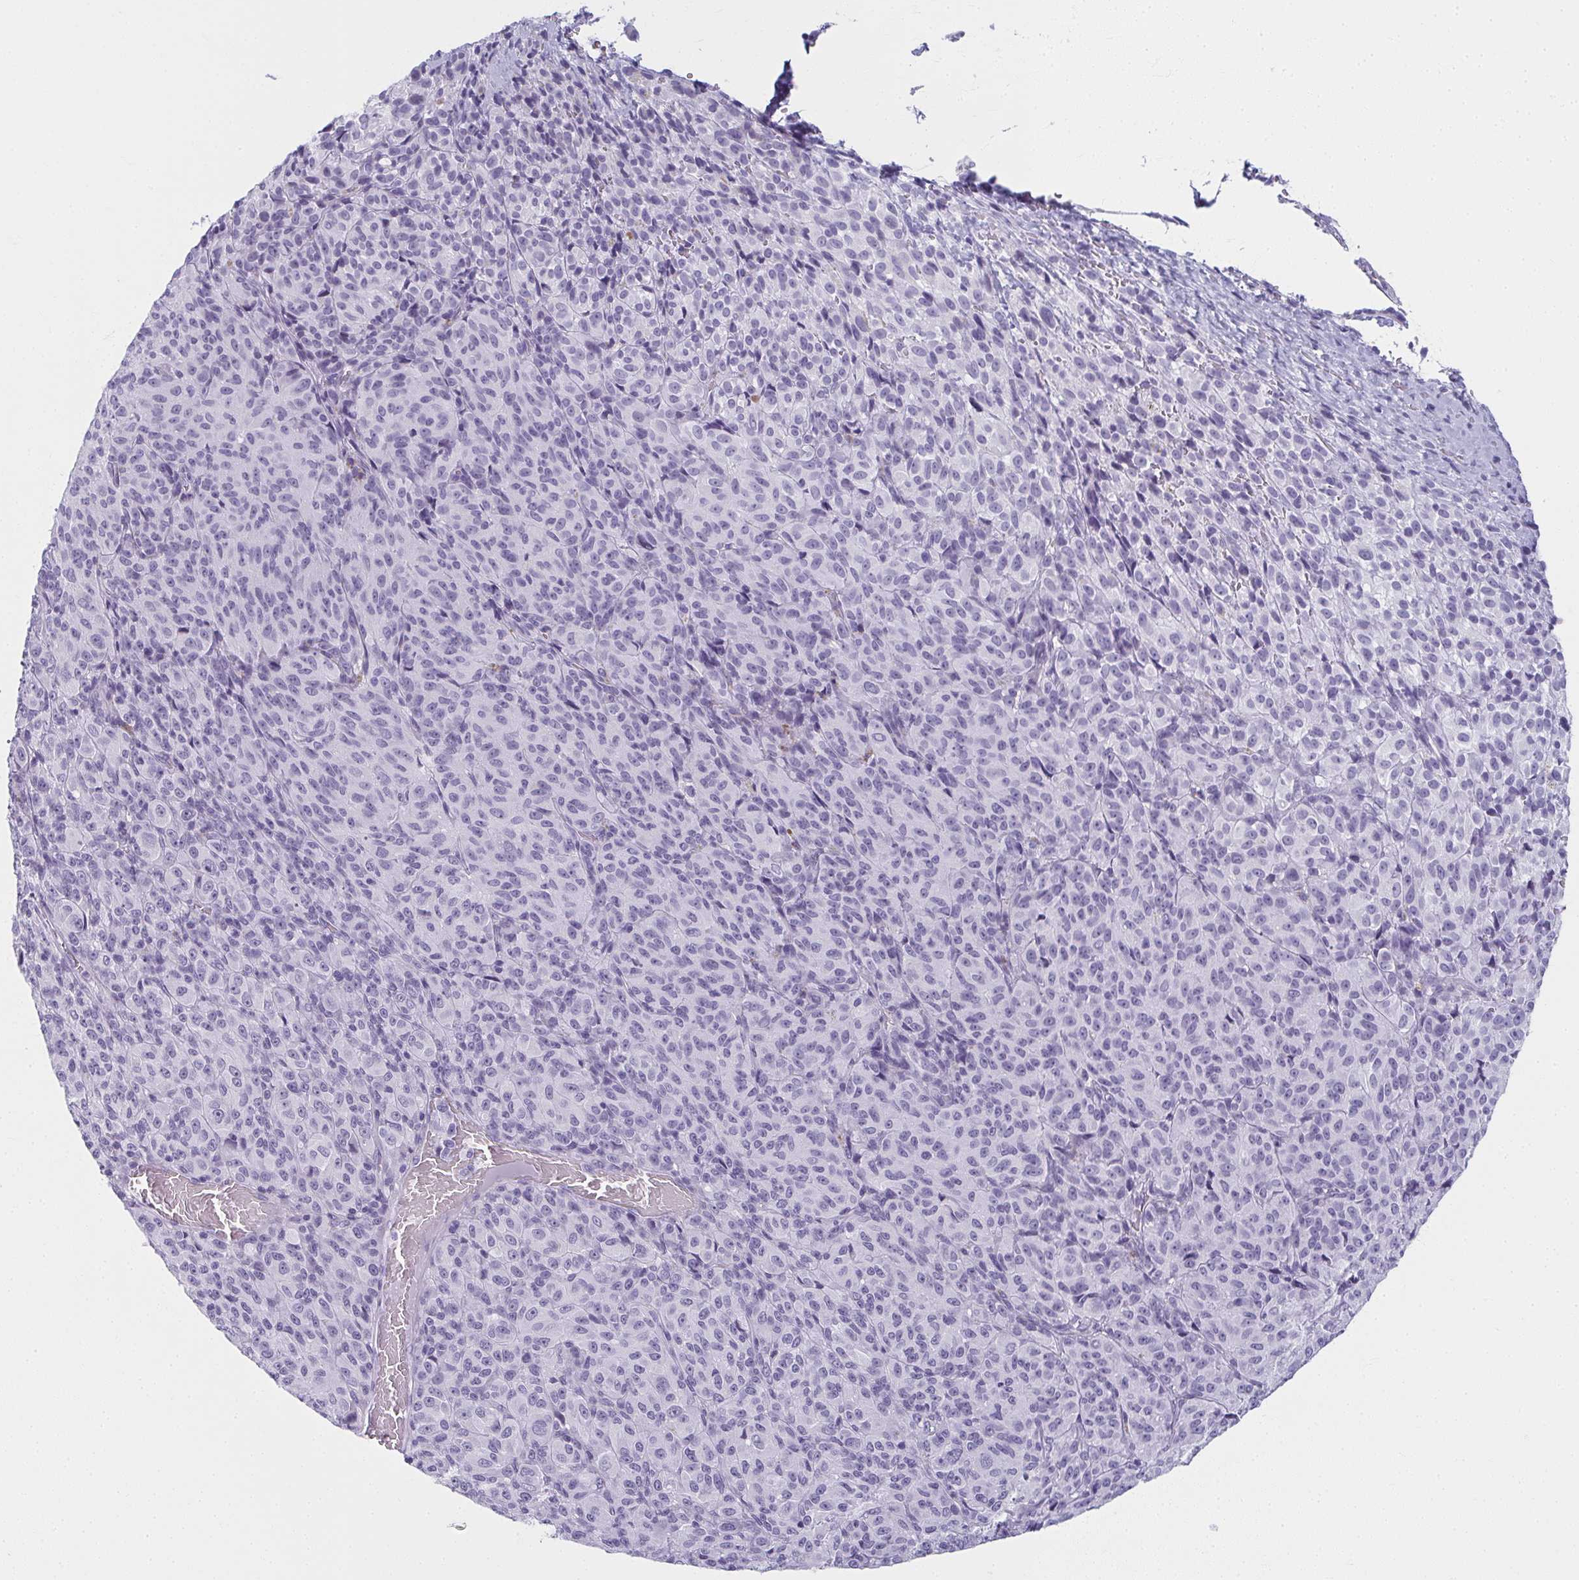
{"staining": {"intensity": "negative", "quantity": "none", "location": "none"}, "tissue": "melanoma", "cell_type": "Tumor cells", "image_type": "cancer", "snomed": [{"axis": "morphology", "description": "Malignant melanoma, Metastatic site"}, {"axis": "topography", "description": "Brain"}], "caption": "A micrograph of melanoma stained for a protein displays no brown staining in tumor cells.", "gene": "MOBP", "patient": {"sex": "female", "age": 56}}